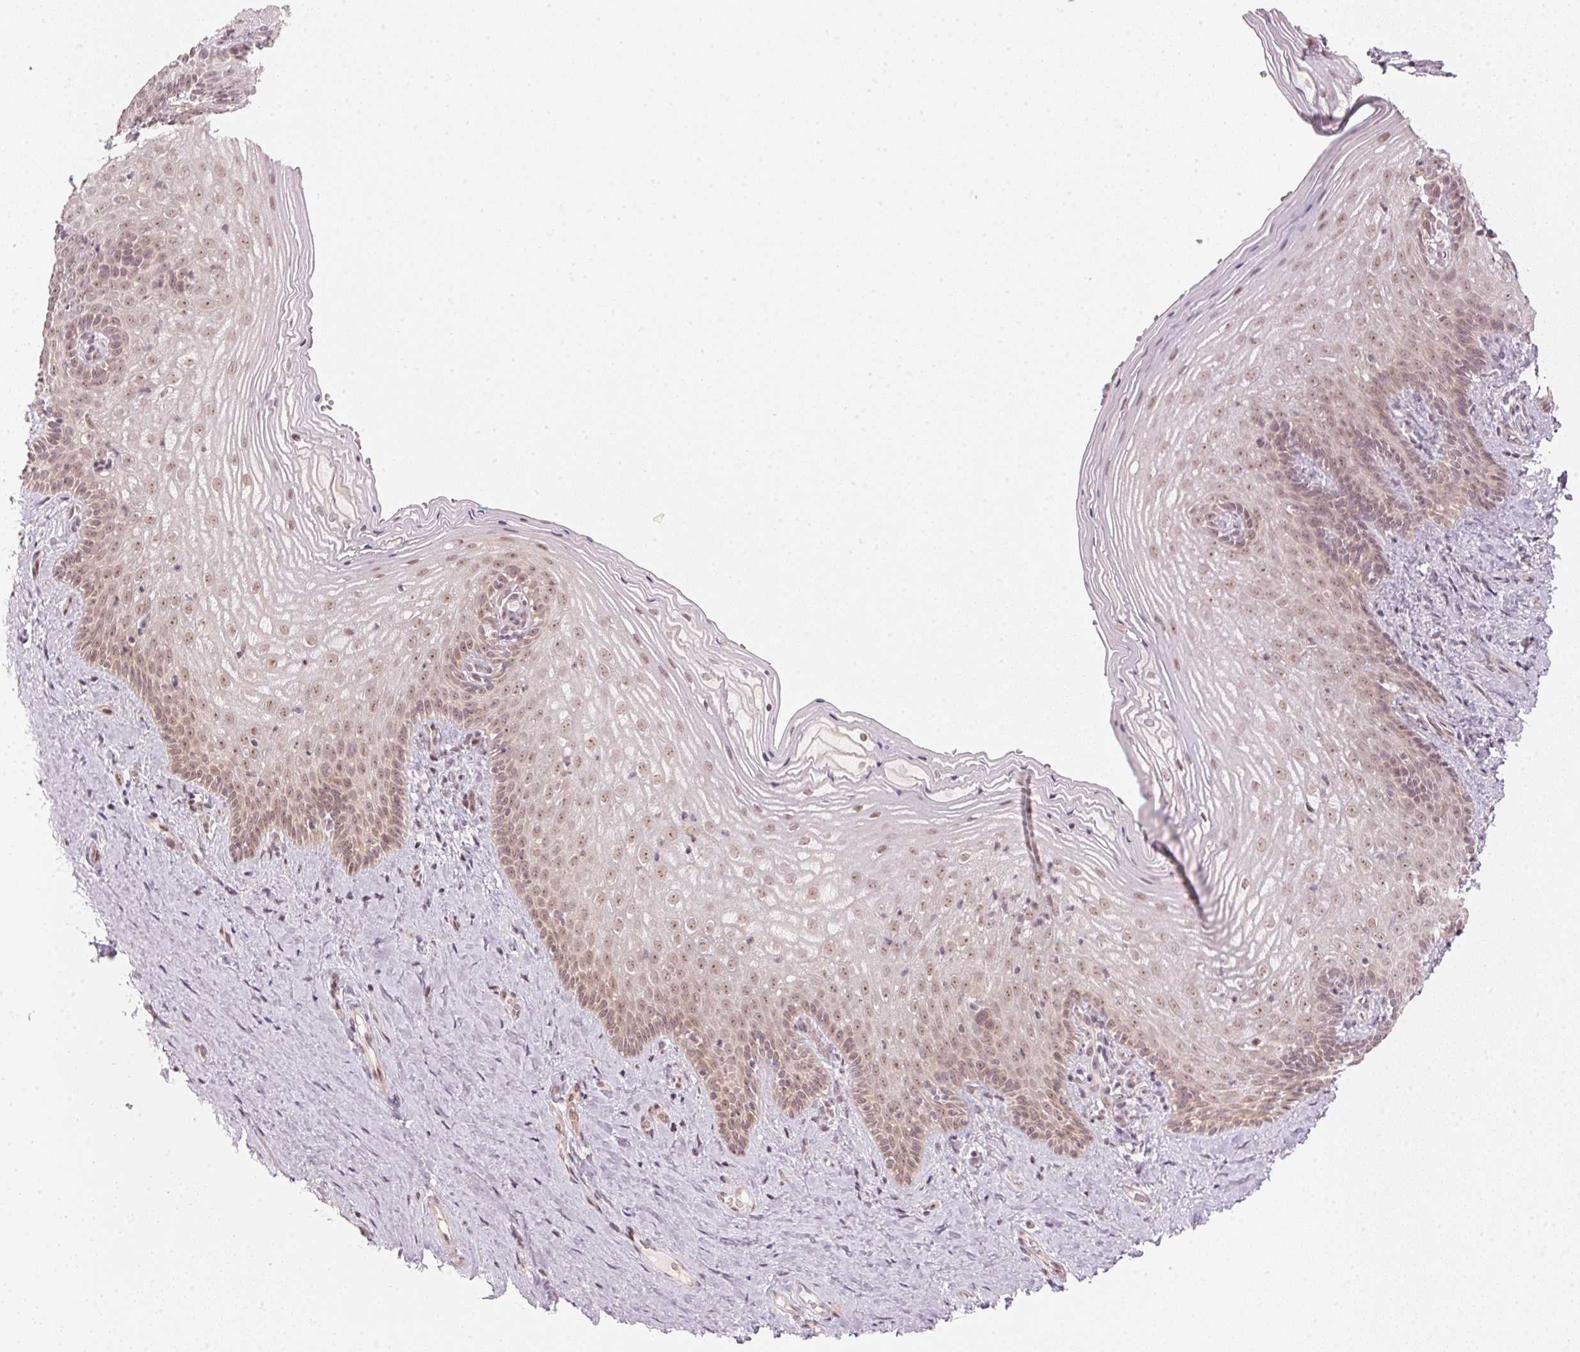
{"staining": {"intensity": "moderate", "quantity": "25%-75%", "location": "nuclear"}, "tissue": "vagina", "cell_type": "Squamous epithelial cells", "image_type": "normal", "snomed": [{"axis": "morphology", "description": "Normal tissue, NOS"}, {"axis": "topography", "description": "Vagina"}], "caption": "Squamous epithelial cells exhibit medium levels of moderate nuclear staining in approximately 25%-75% of cells in unremarkable human vagina.", "gene": "KAT6A", "patient": {"sex": "female", "age": 45}}